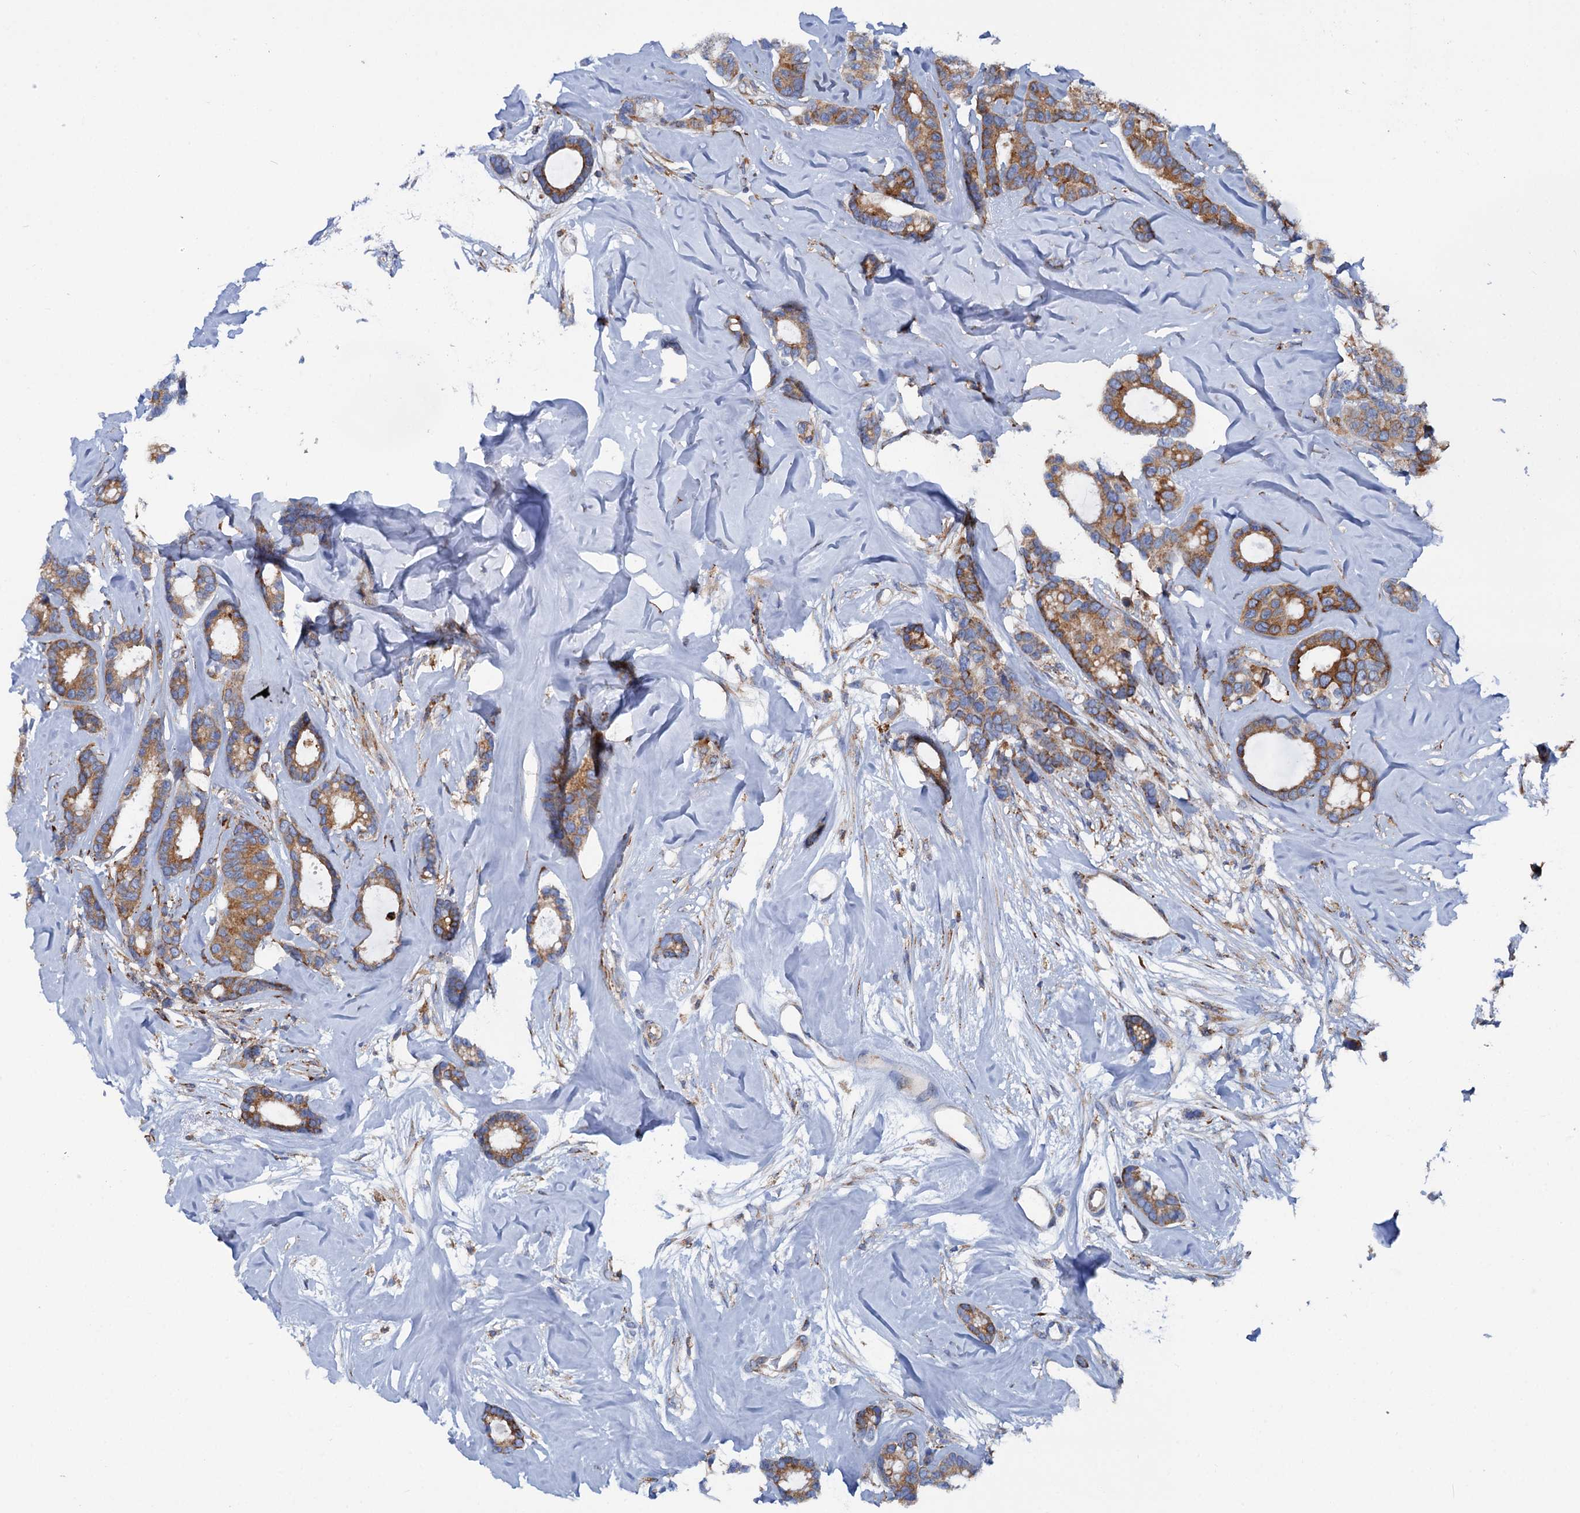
{"staining": {"intensity": "moderate", "quantity": ">75%", "location": "cytoplasmic/membranous"}, "tissue": "breast cancer", "cell_type": "Tumor cells", "image_type": "cancer", "snomed": [{"axis": "morphology", "description": "Duct carcinoma"}, {"axis": "topography", "description": "Breast"}], "caption": "This image demonstrates immunohistochemistry staining of breast intraductal carcinoma, with medium moderate cytoplasmic/membranous staining in approximately >75% of tumor cells.", "gene": "SHE", "patient": {"sex": "female", "age": 87}}